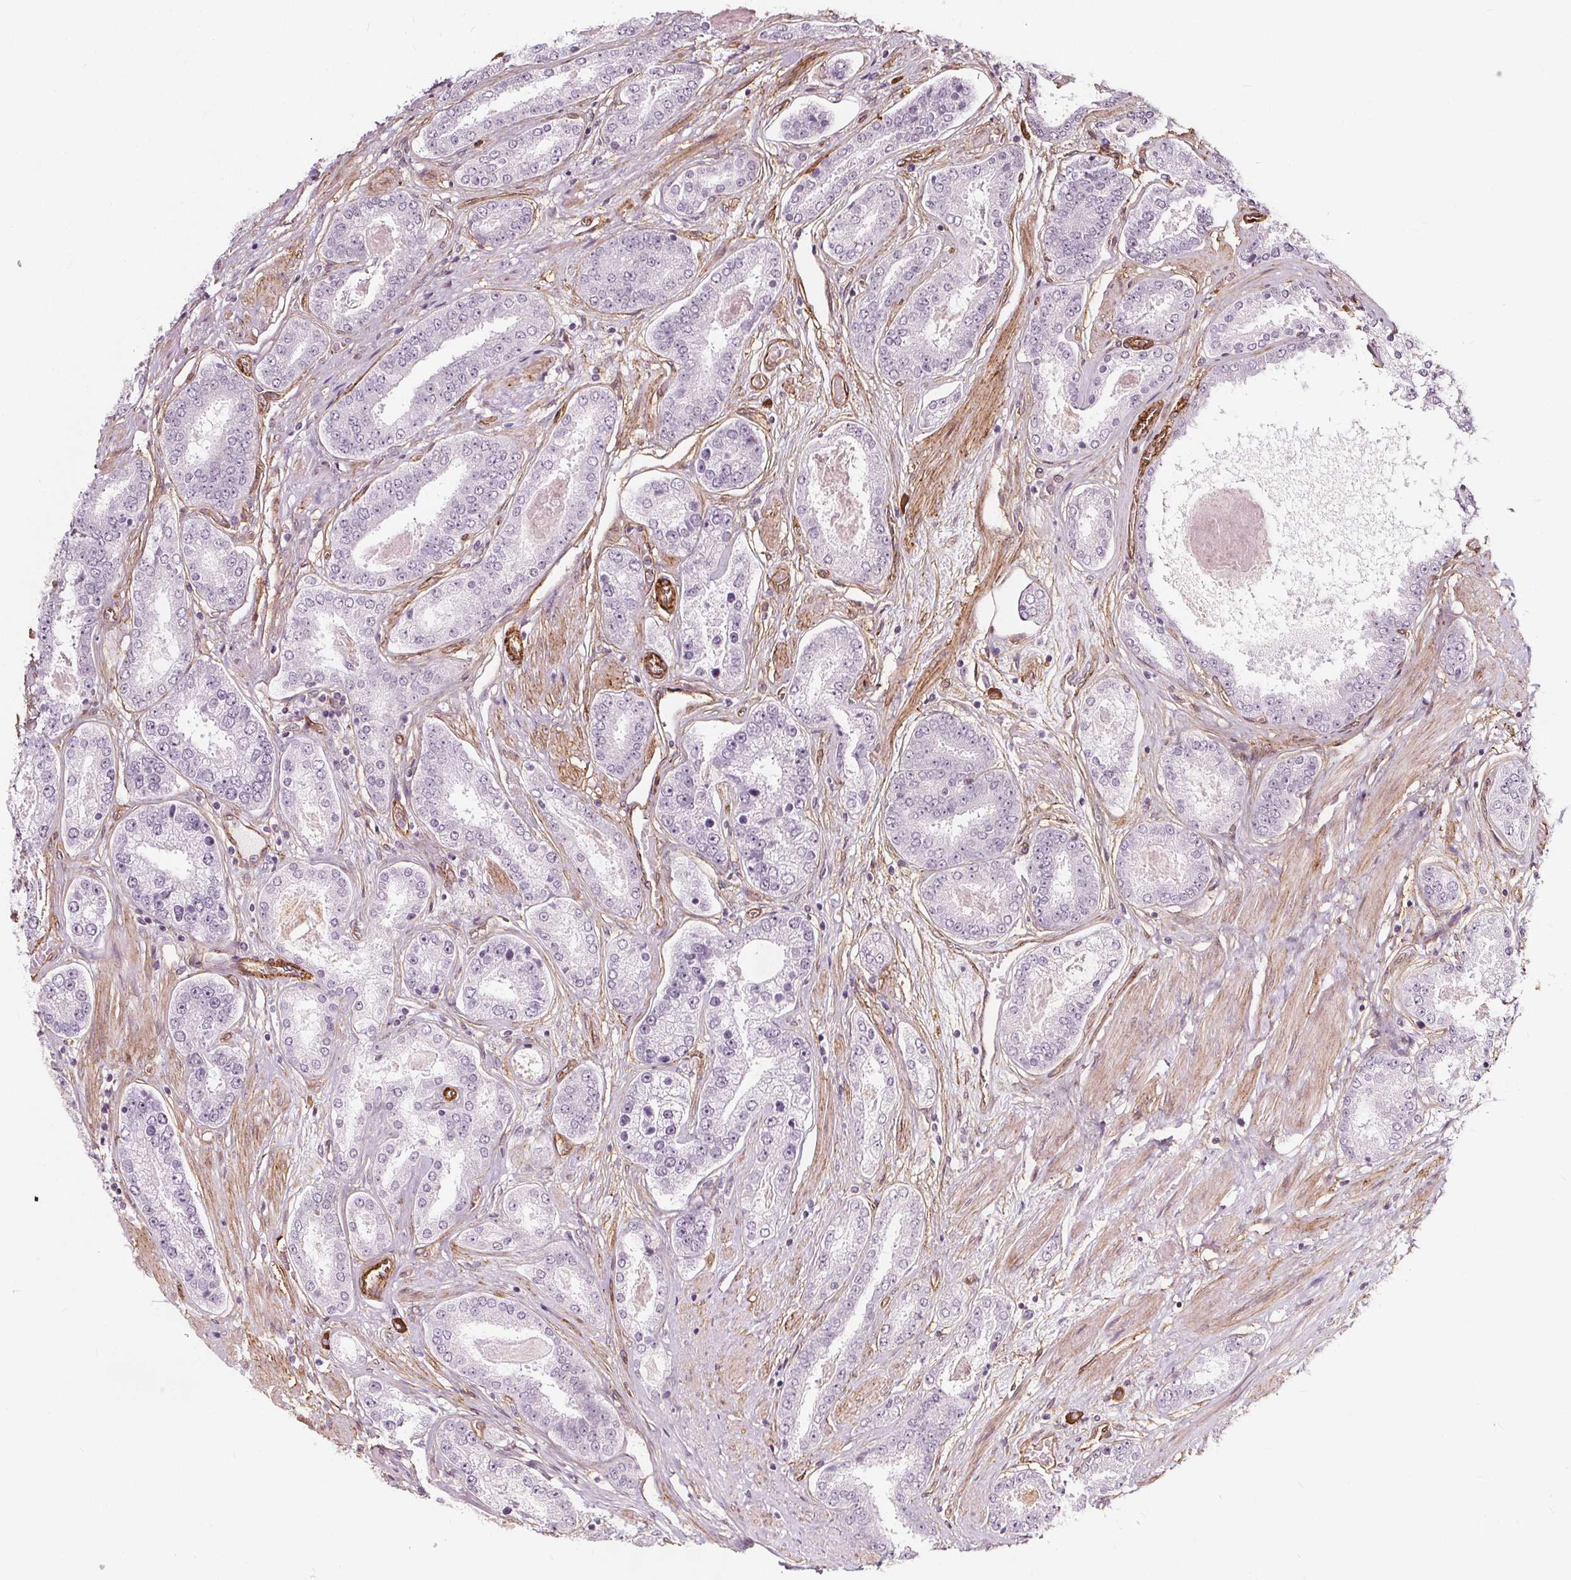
{"staining": {"intensity": "negative", "quantity": "none", "location": "none"}, "tissue": "prostate cancer", "cell_type": "Tumor cells", "image_type": "cancer", "snomed": [{"axis": "morphology", "description": "Adenocarcinoma, High grade"}, {"axis": "topography", "description": "Prostate"}], "caption": "This is an immunohistochemistry micrograph of human prostate cancer (adenocarcinoma (high-grade)). There is no staining in tumor cells.", "gene": "HAS1", "patient": {"sex": "male", "age": 63}}